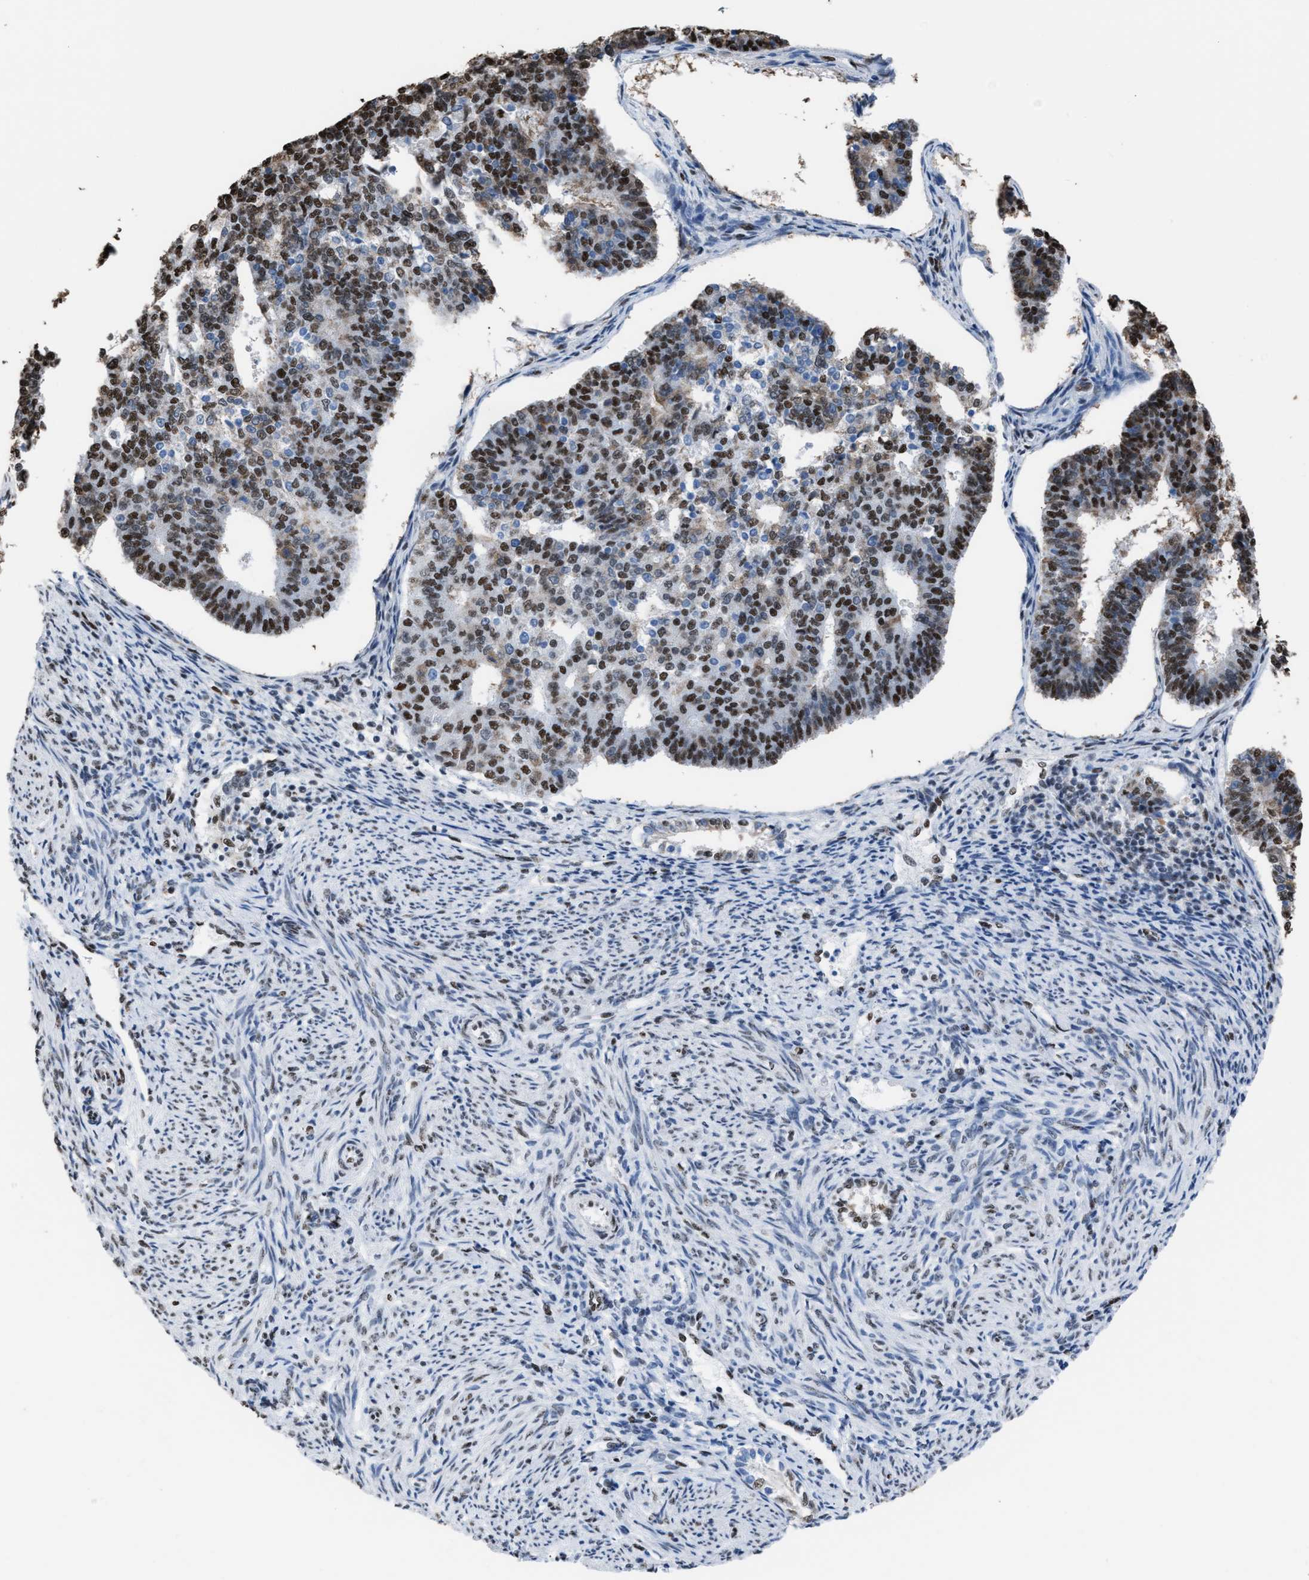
{"staining": {"intensity": "strong", "quantity": ">75%", "location": "nuclear"}, "tissue": "endometrial cancer", "cell_type": "Tumor cells", "image_type": "cancer", "snomed": [{"axis": "morphology", "description": "Adenocarcinoma, NOS"}, {"axis": "topography", "description": "Endometrium"}], "caption": "Adenocarcinoma (endometrial) stained with a brown dye shows strong nuclear positive expression in about >75% of tumor cells.", "gene": "CCAR2", "patient": {"sex": "female", "age": 70}}